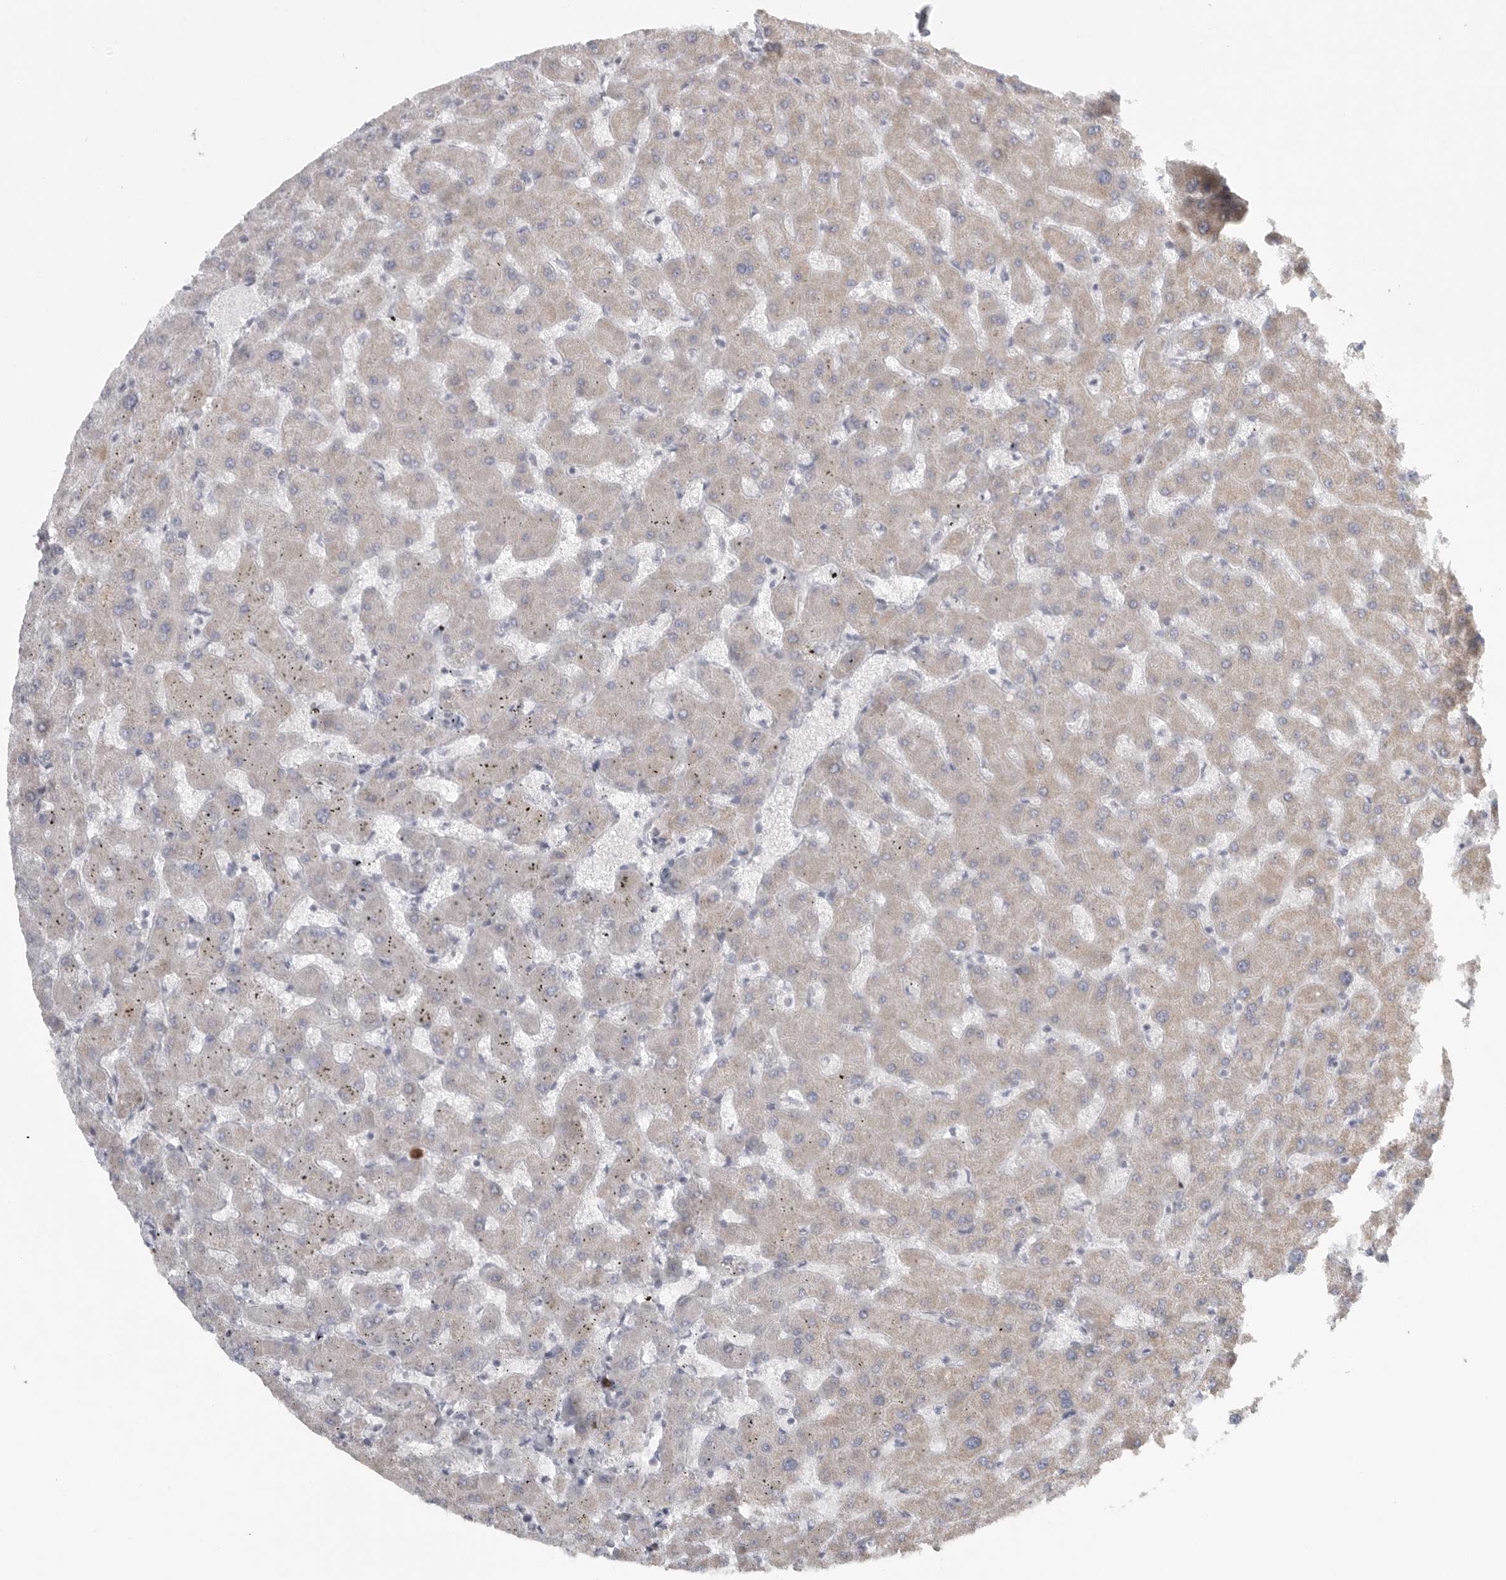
{"staining": {"intensity": "negative", "quantity": "none", "location": "none"}, "tissue": "liver", "cell_type": "Cholangiocytes", "image_type": "normal", "snomed": [{"axis": "morphology", "description": "Normal tissue, NOS"}, {"axis": "topography", "description": "Liver"}], "caption": "This is an immunohistochemistry (IHC) micrograph of benign liver. There is no staining in cholangiocytes.", "gene": "TMEM69", "patient": {"sex": "female", "age": 63}}